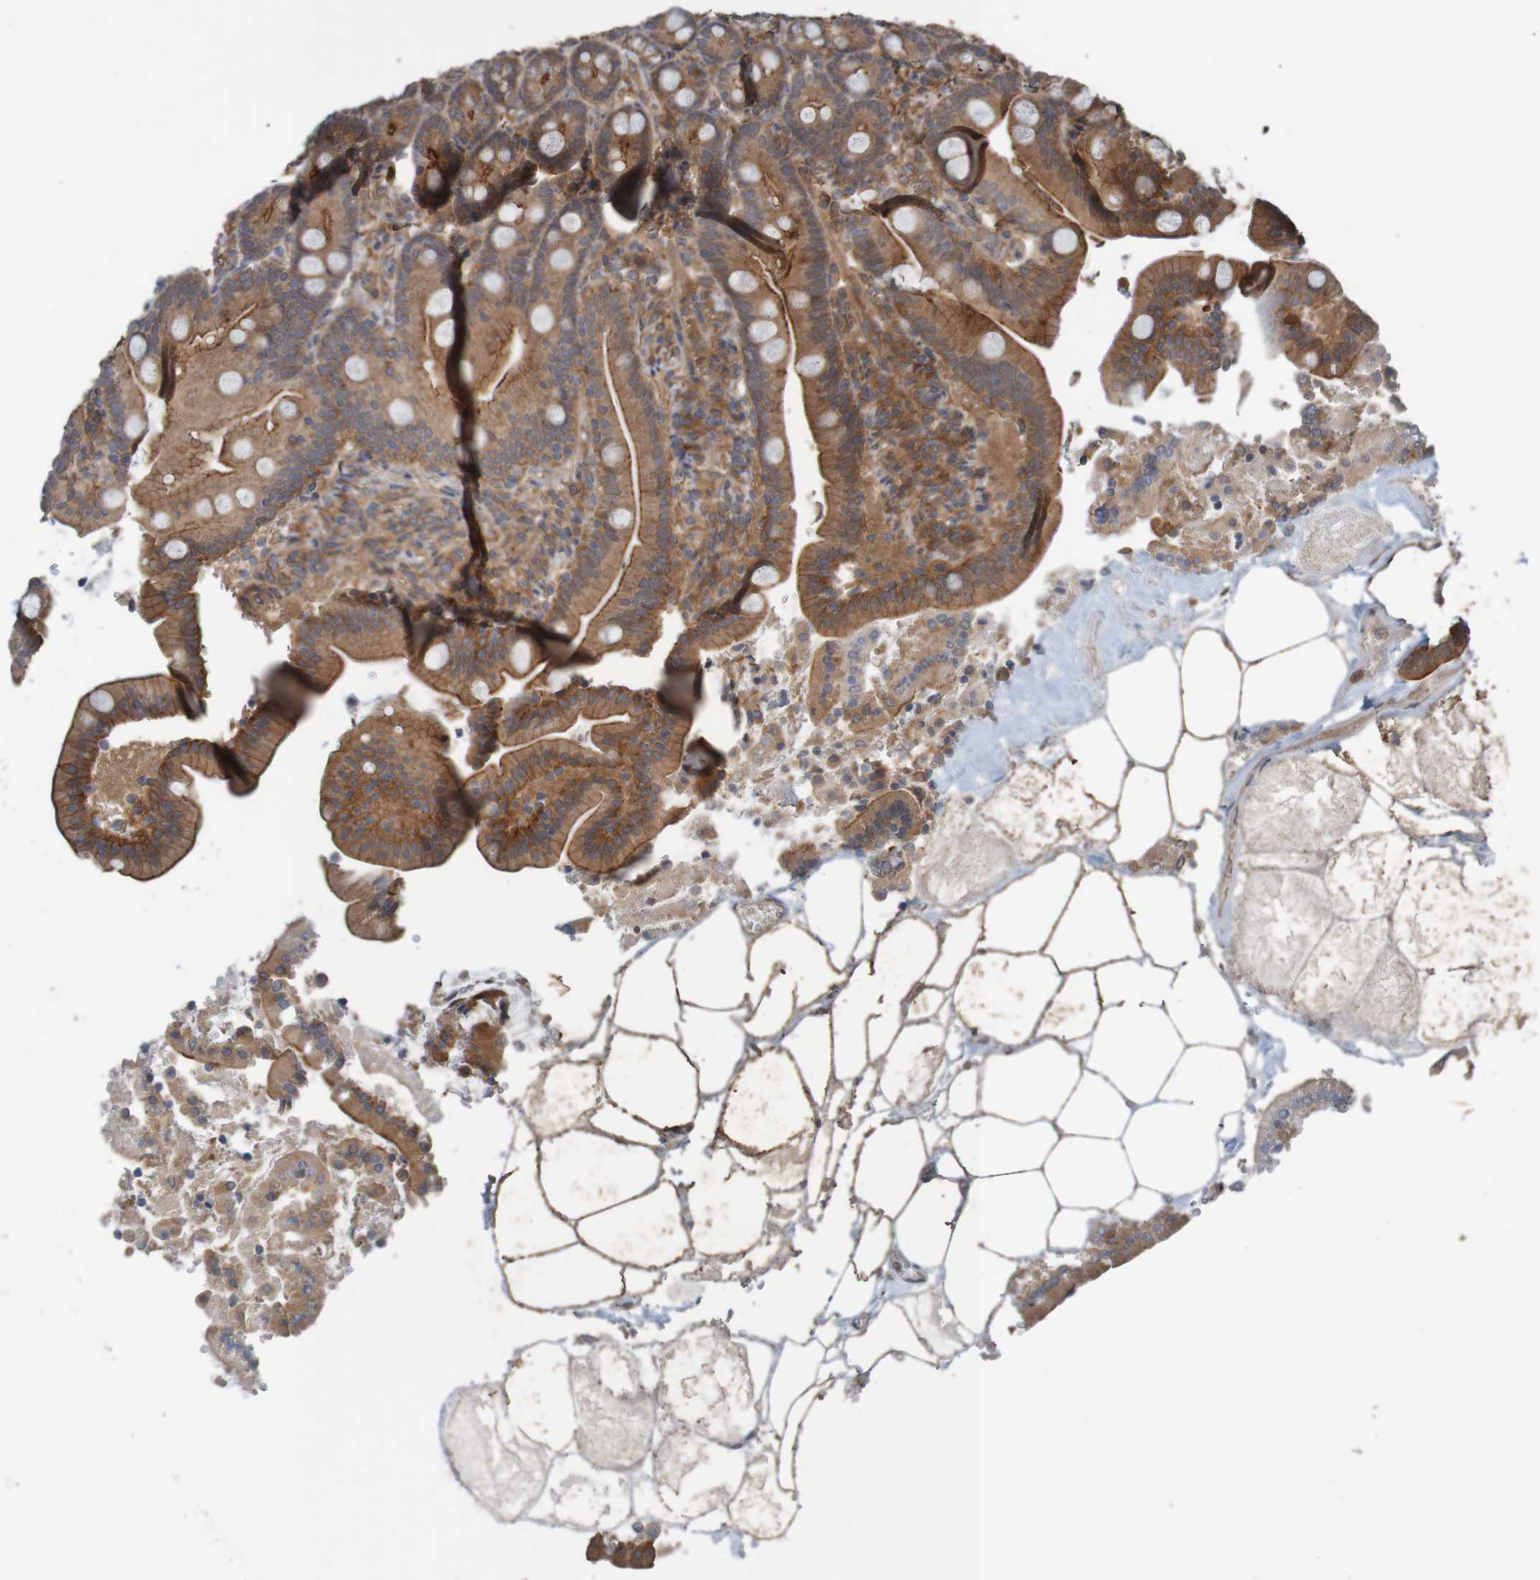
{"staining": {"intensity": "moderate", "quantity": ">75%", "location": "cytoplasmic/membranous"}, "tissue": "duodenum", "cell_type": "Glandular cells", "image_type": "normal", "snomed": [{"axis": "morphology", "description": "Normal tissue, NOS"}, {"axis": "topography", "description": "Duodenum"}], "caption": "Protein expression analysis of unremarkable human duodenum reveals moderate cytoplasmic/membranous positivity in about >75% of glandular cells.", "gene": "ARHGEF11", "patient": {"sex": "male", "age": 54}}